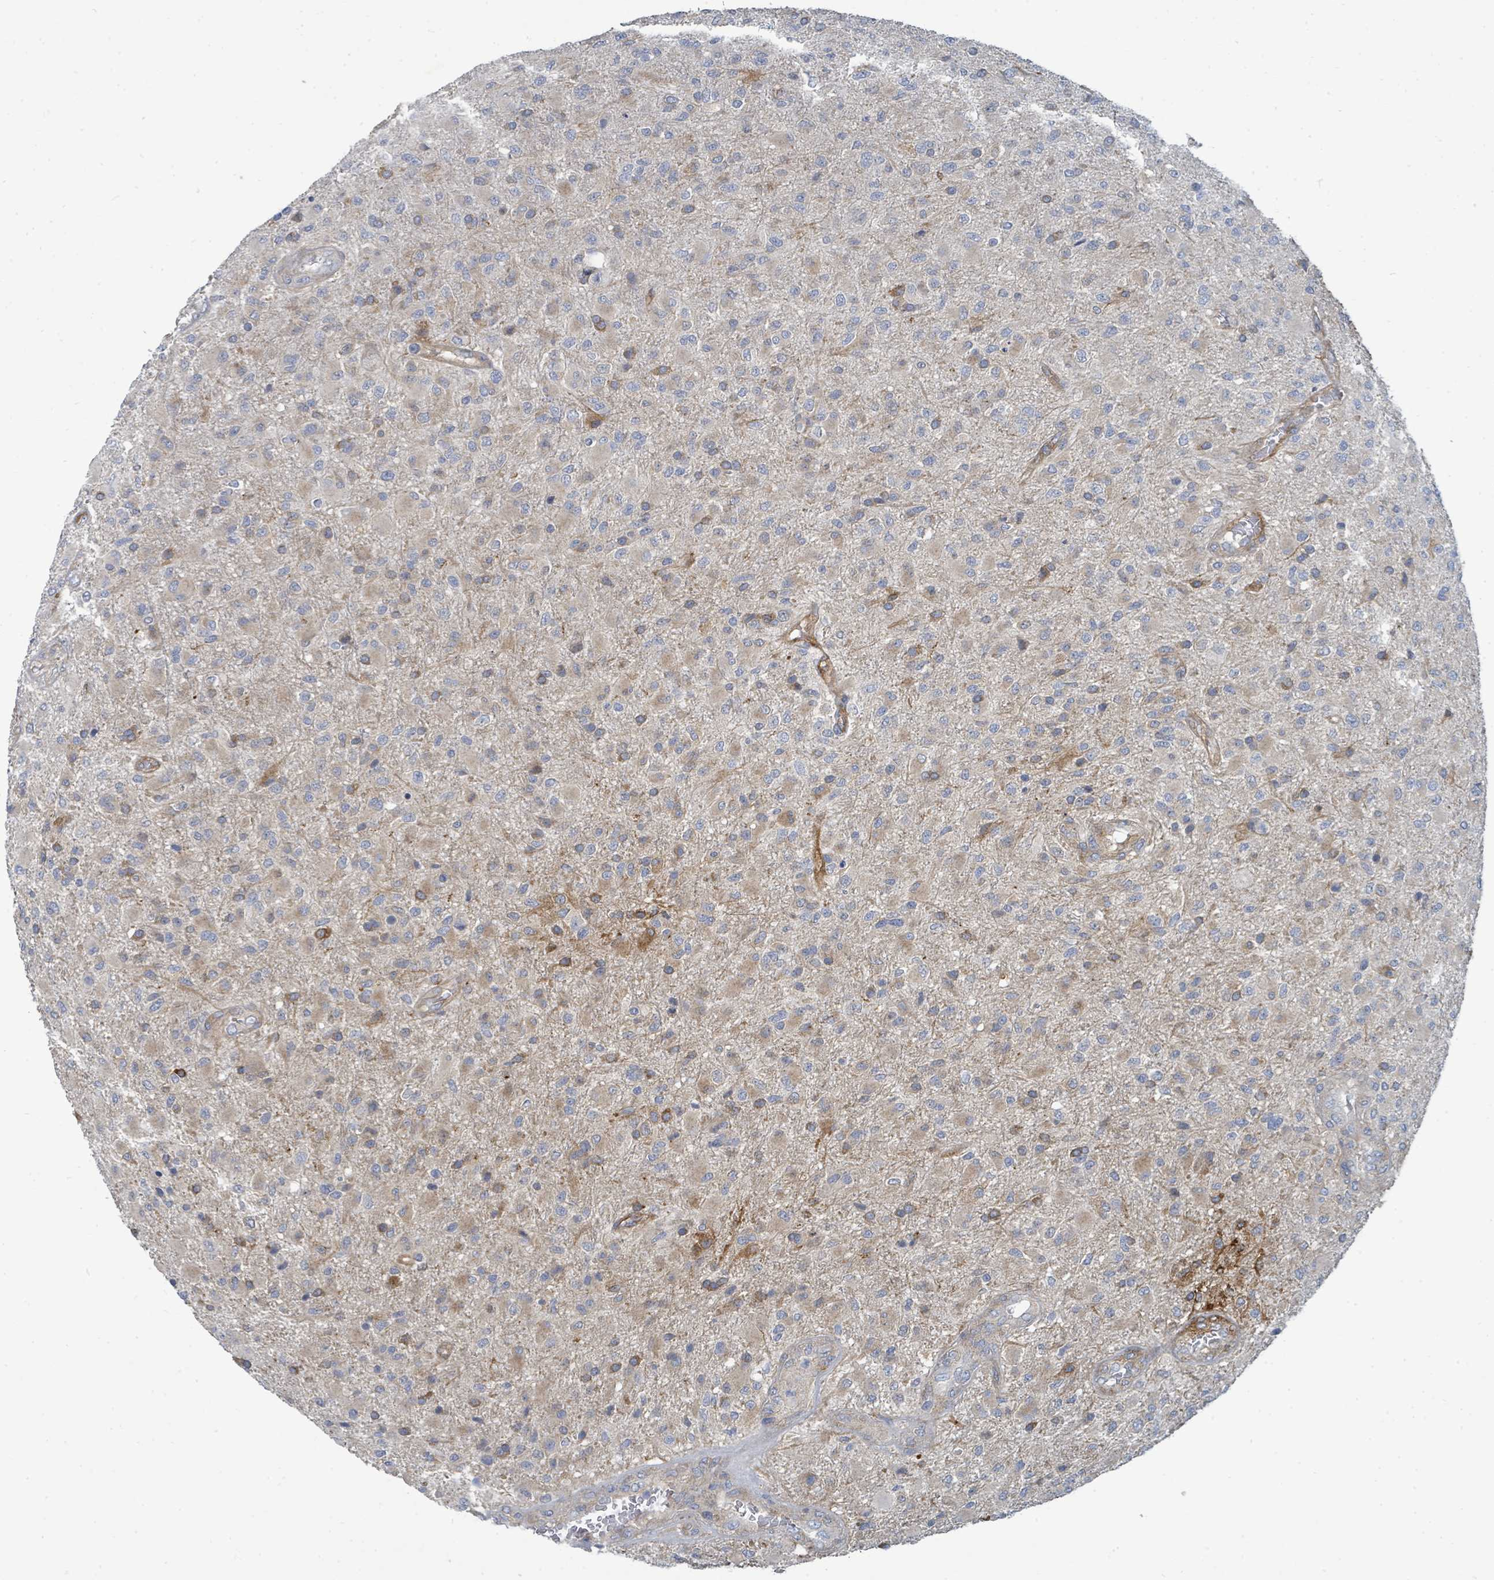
{"staining": {"intensity": "weak", "quantity": "<25%", "location": "cytoplasmic/membranous"}, "tissue": "glioma", "cell_type": "Tumor cells", "image_type": "cancer", "snomed": [{"axis": "morphology", "description": "Glioma, malignant, Low grade"}, {"axis": "topography", "description": "Brain"}], "caption": "Human glioma stained for a protein using IHC reveals no staining in tumor cells.", "gene": "IFIT1", "patient": {"sex": "male", "age": 65}}